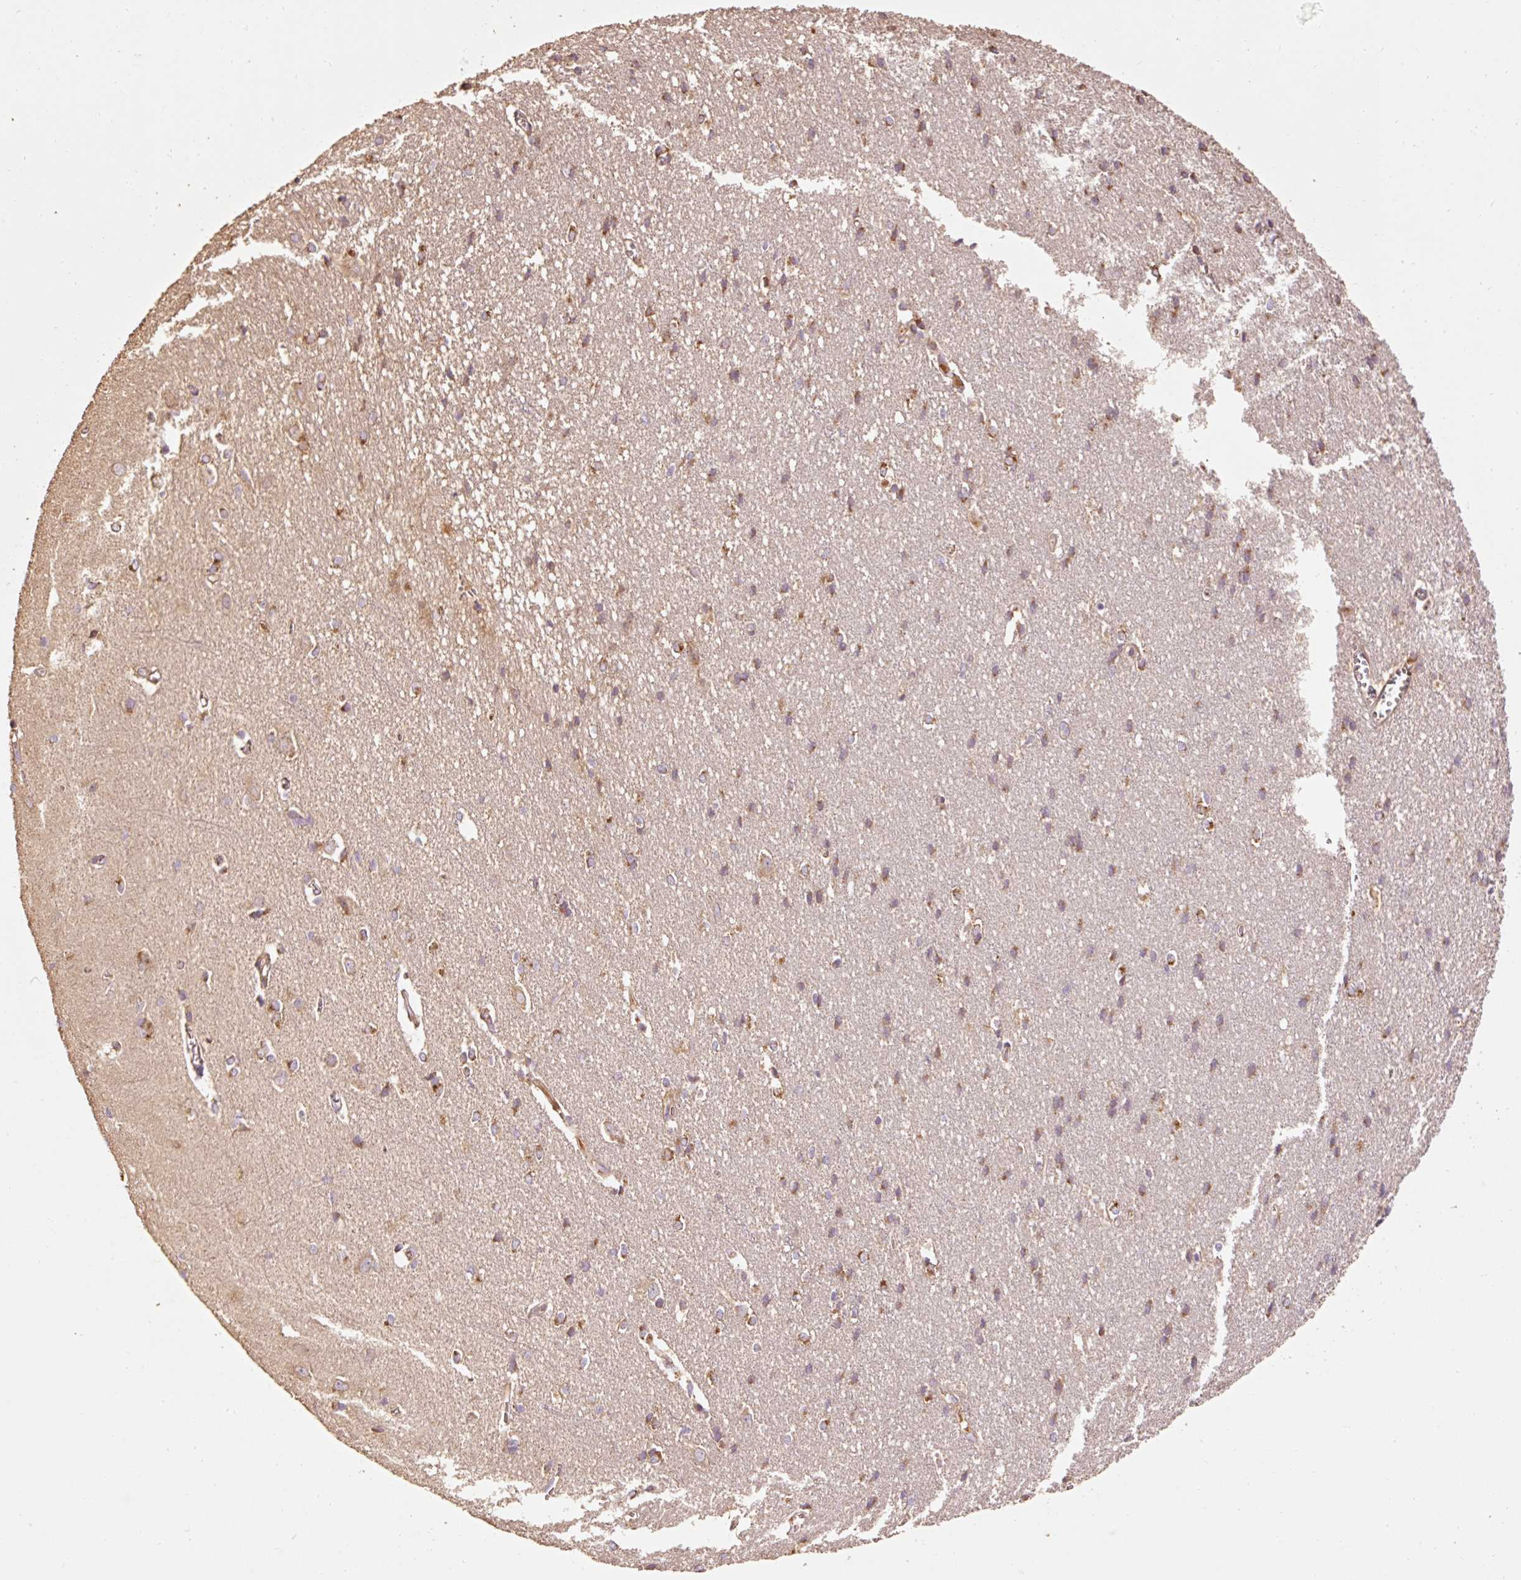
{"staining": {"intensity": "moderate", "quantity": ">75%", "location": "cytoplasmic/membranous"}, "tissue": "cerebral cortex", "cell_type": "Endothelial cells", "image_type": "normal", "snomed": [{"axis": "morphology", "description": "Normal tissue, NOS"}, {"axis": "topography", "description": "Cerebral cortex"}], "caption": "About >75% of endothelial cells in unremarkable cerebral cortex exhibit moderate cytoplasmic/membranous protein positivity as visualized by brown immunohistochemical staining.", "gene": "EFHC1", "patient": {"sex": "male", "age": 37}}